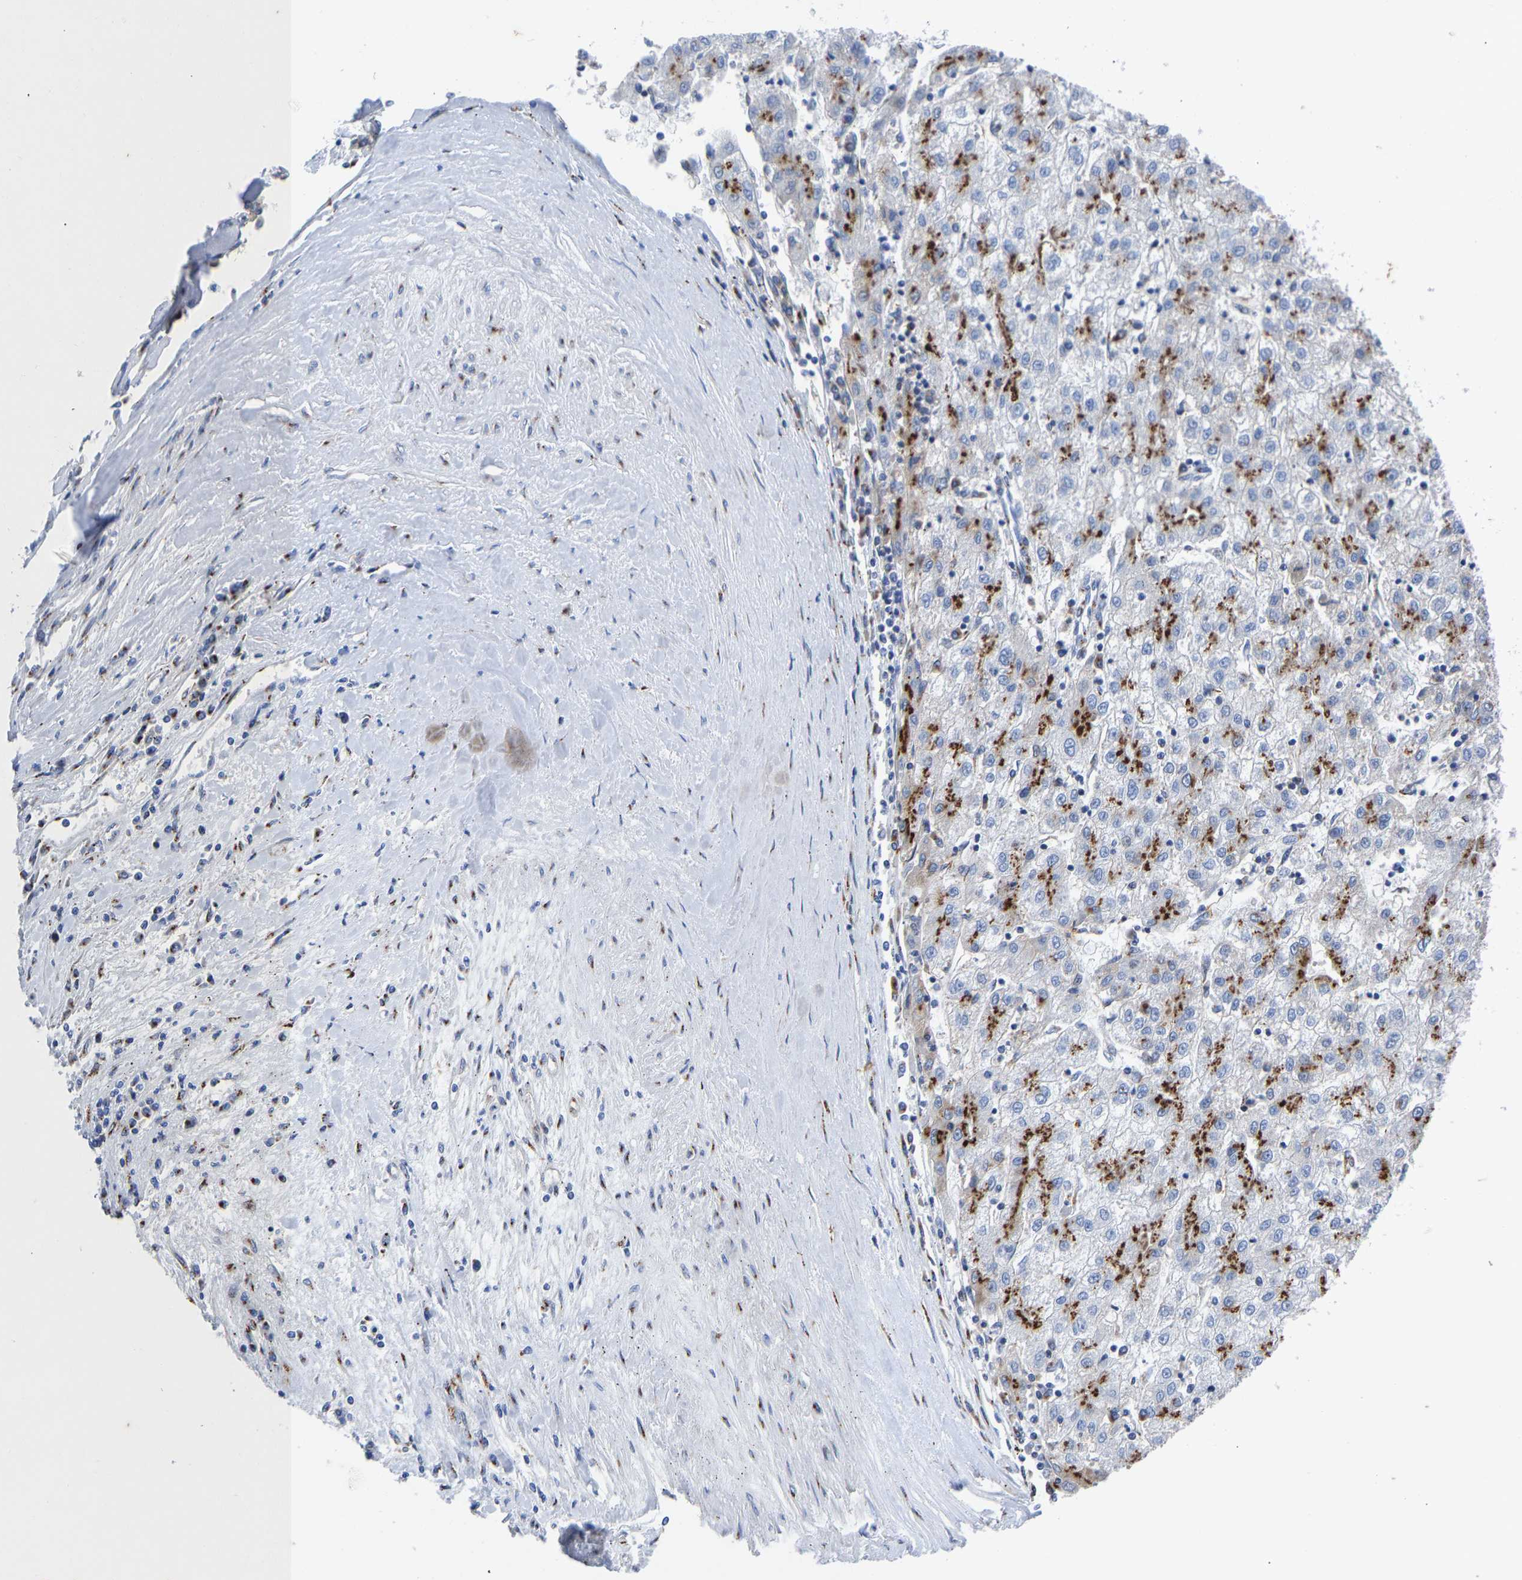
{"staining": {"intensity": "moderate", "quantity": "25%-75%", "location": "cytoplasmic/membranous"}, "tissue": "liver cancer", "cell_type": "Tumor cells", "image_type": "cancer", "snomed": [{"axis": "morphology", "description": "Carcinoma, Hepatocellular, NOS"}, {"axis": "topography", "description": "Liver"}], "caption": "Immunohistochemical staining of liver cancer shows medium levels of moderate cytoplasmic/membranous protein expression in approximately 25%-75% of tumor cells.", "gene": "TMEM87A", "patient": {"sex": "male", "age": 72}}